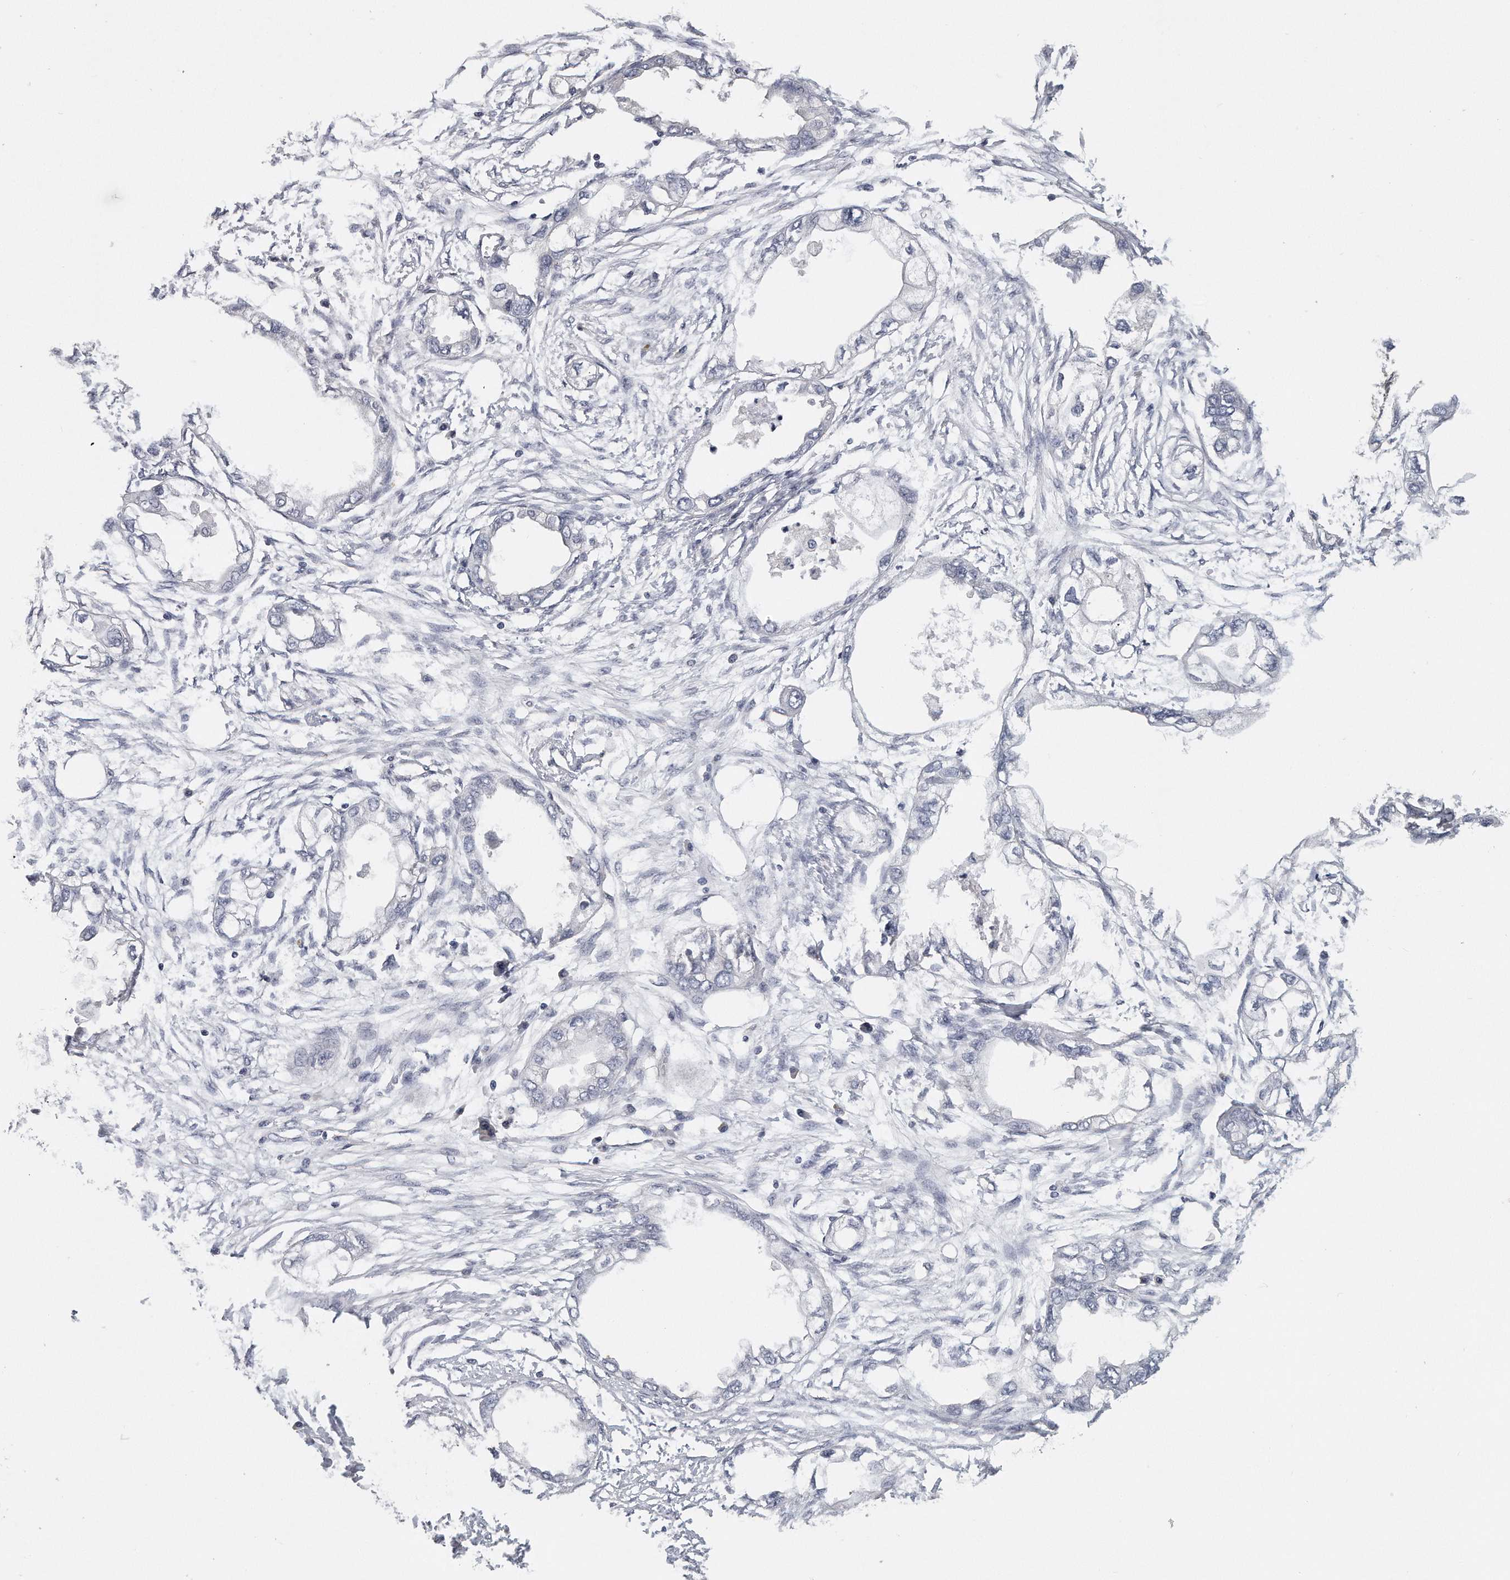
{"staining": {"intensity": "negative", "quantity": "none", "location": "none"}, "tissue": "endometrial cancer", "cell_type": "Tumor cells", "image_type": "cancer", "snomed": [{"axis": "morphology", "description": "Adenocarcinoma, NOS"}, {"axis": "morphology", "description": "Adenocarcinoma, metastatic, NOS"}, {"axis": "topography", "description": "Adipose tissue"}, {"axis": "topography", "description": "Endometrium"}], "caption": "An IHC micrograph of endometrial cancer (metastatic adenocarcinoma) is shown. There is no staining in tumor cells of endometrial cancer (metastatic adenocarcinoma). (DAB IHC, high magnification).", "gene": "EIF3I", "patient": {"sex": "female", "age": 67}}